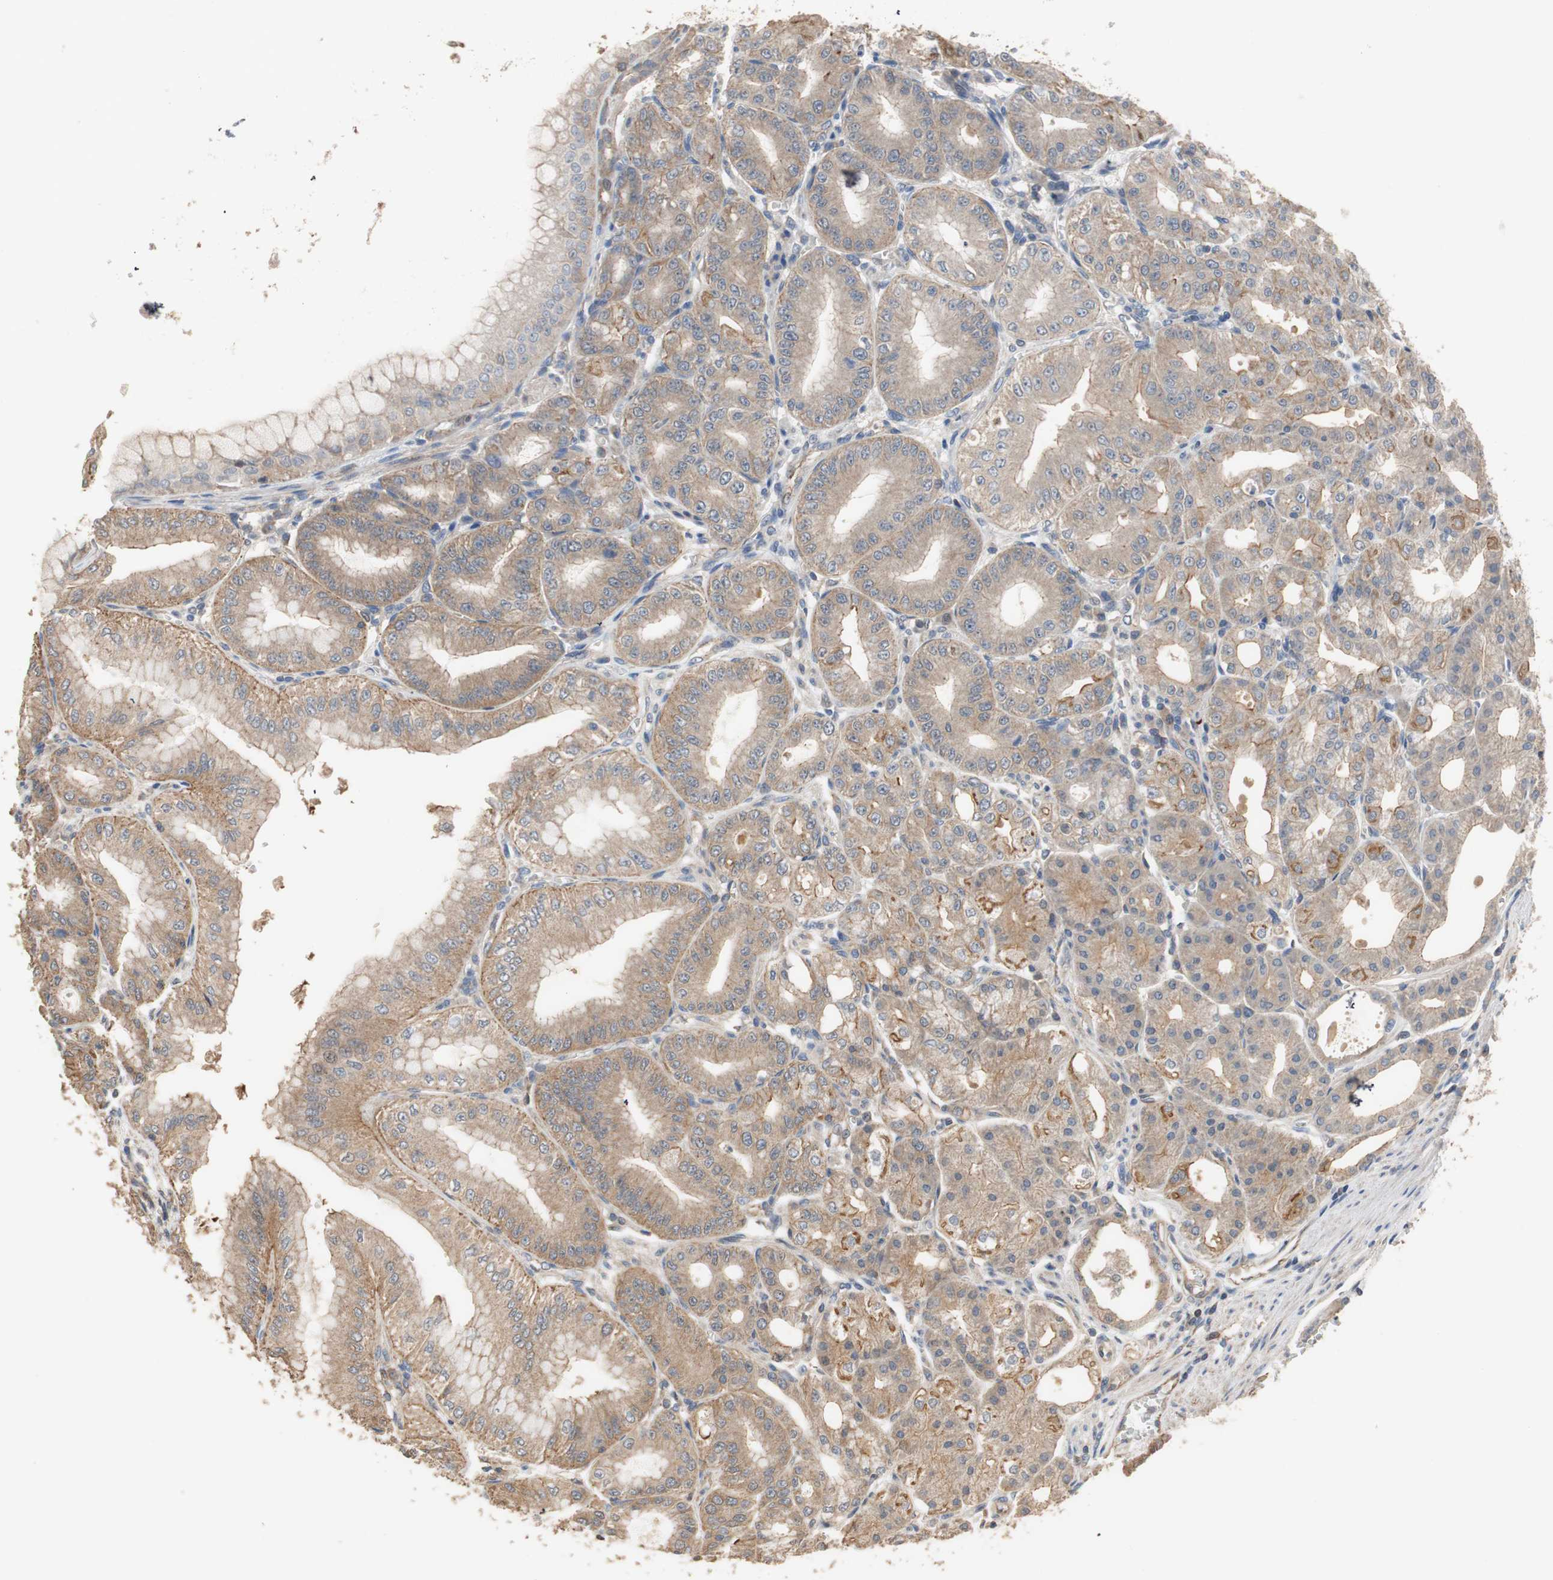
{"staining": {"intensity": "moderate", "quantity": ">75%", "location": "cytoplasmic/membranous"}, "tissue": "stomach", "cell_type": "Glandular cells", "image_type": "normal", "snomed": [{"axis": "morphology", "description": "Normal tissue, NOS"}, {"axis": "topography", "description": "Stomach, lower"}], "caption": "Moderate cytoplasmic/membranous staining for a protein is appreciated in about >75% of glandular cells of unremarkable stomach using IHC.", "gene": "MAP4K2", "patient": {"sex": "male", "age": 71}}